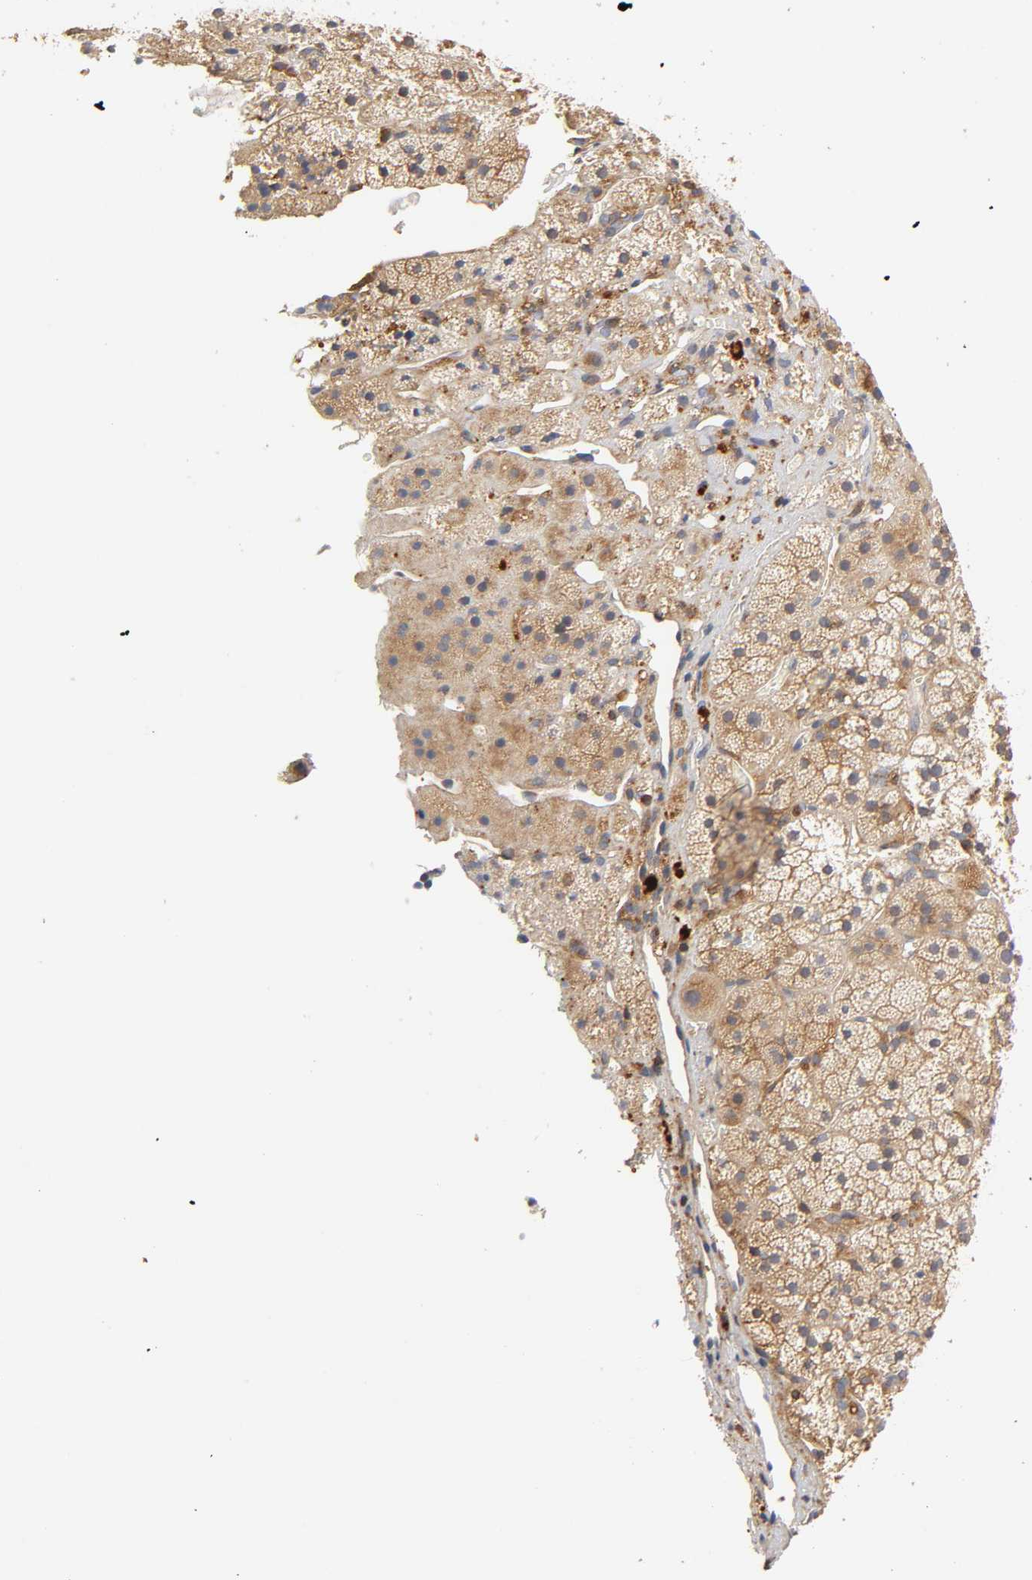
{"staining": {"intensity": "moderate", "quantity": ">75%", "location": "cytoplasmic/membranous"}, "tissue": "adrenal gland", "cell_type": "Glandular cells", "image_type": "normal", "snomed": [{"axis": "morphology", "description": "Normal tissue, NOS"}, {"axis": "topography", "description": "Adrenal gland"}], "caption": "Immunohistochemistry histopathology image of benign adrenal gland: adrenal gland stained using IHC displays medium levels of moderate protein expression localized specifically in the cytoplasmic/membranous of glandular cells, appearing as a cytoplasmic/membranous brown color.", "gene": "RHOA", "patient": {"sex": "female", "age": 44}}